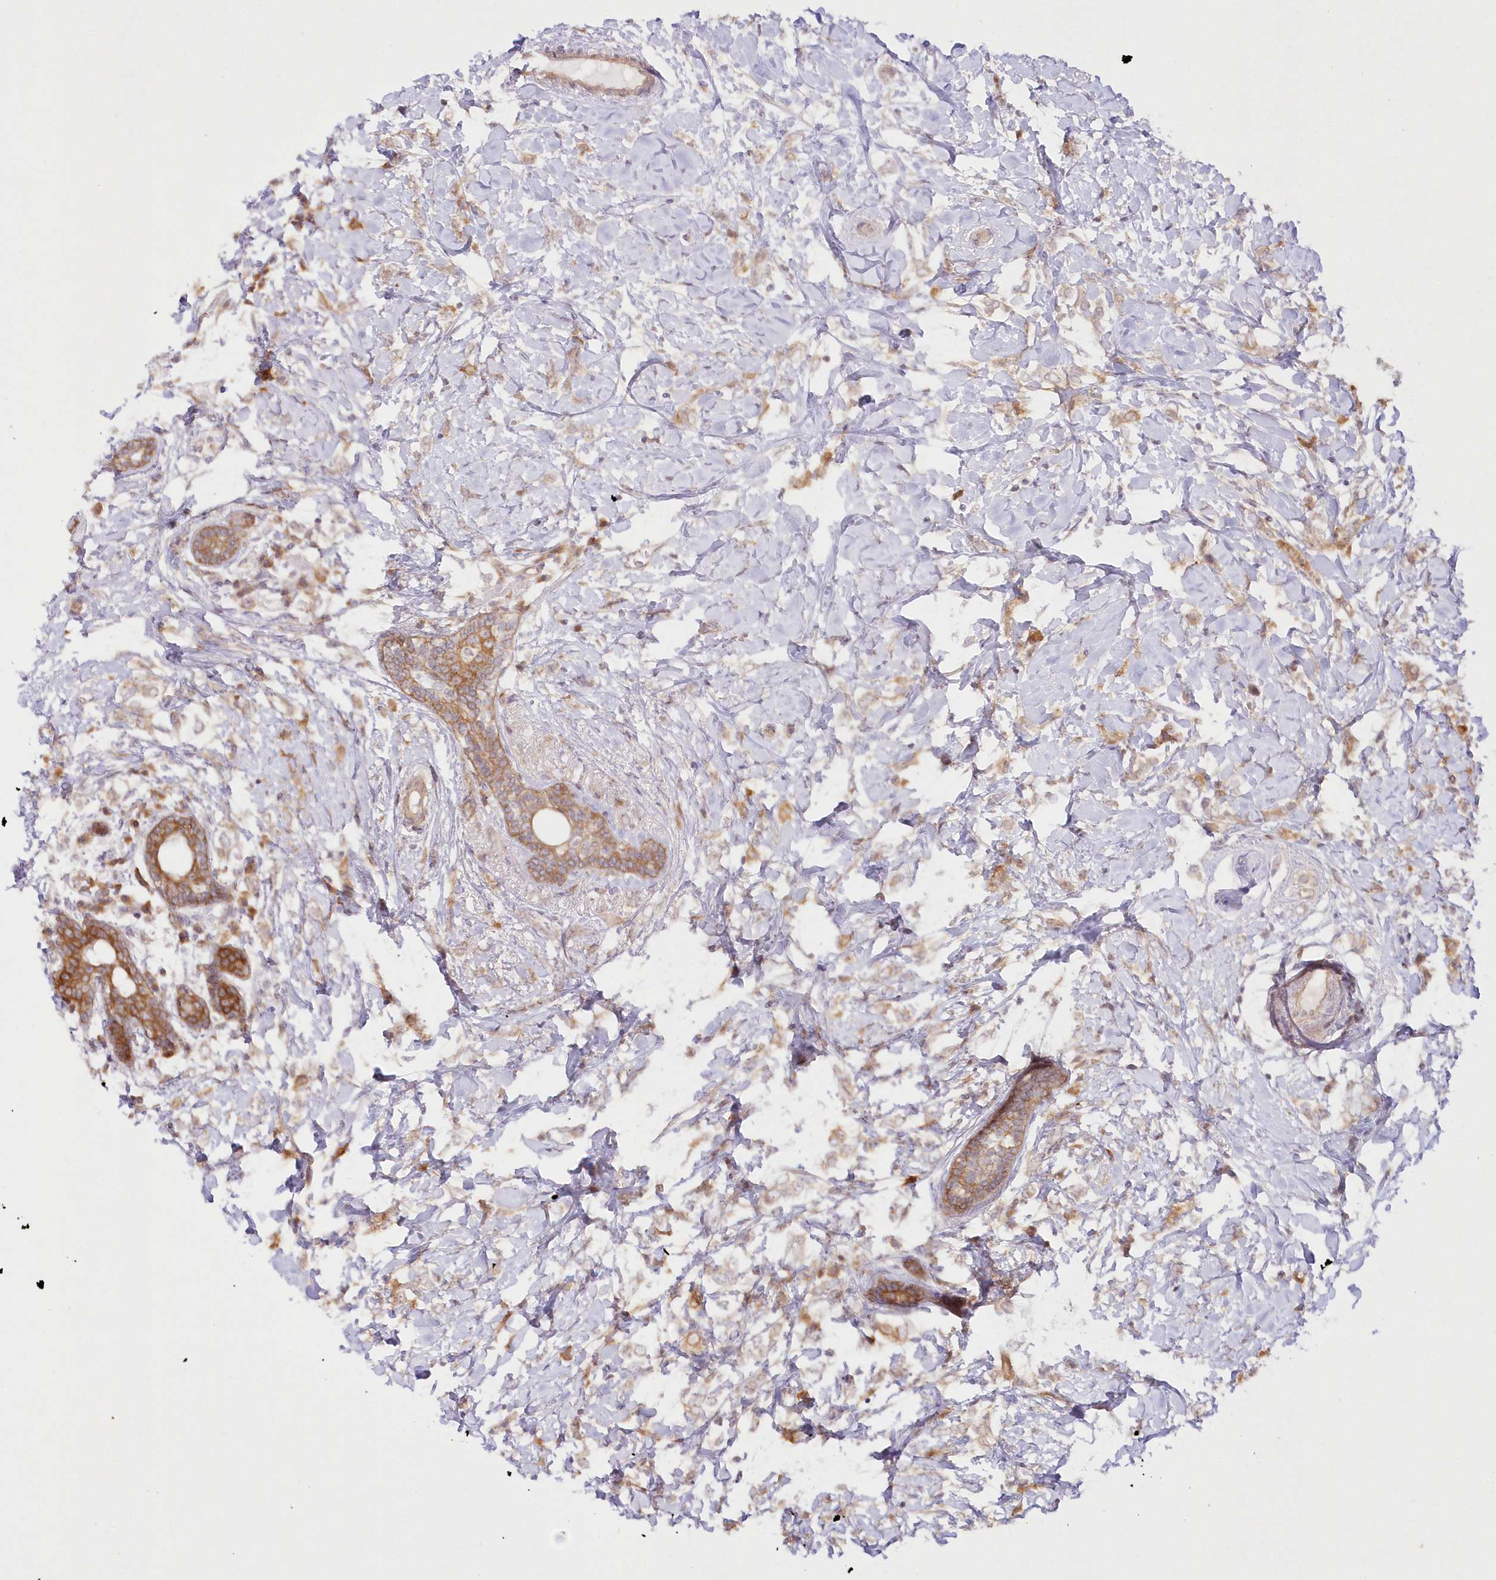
{"staining": {"intensity": "moderate", "quantity": "<25%", "location": "cytoplasmic/membranous"}, "tissue": "breast cancer", "cell_type": "Tumor cells", "image_type": "cancer", "snomed": [{"axis": "morphology", "description": "Normal tissue, NOS"}, {"axis": "morphology", "description": "Lobular carcinoma"}, {"axis": "topography", "description": "Breast"}], "caption": "A histopathology image of human breast lobular carcinoma stained for a protein exhibits moderate cytoplasmic/membranous brown staining in tumor cells.", "gene": "IPMK", "patient": {"sex": "female", "age": 47}}